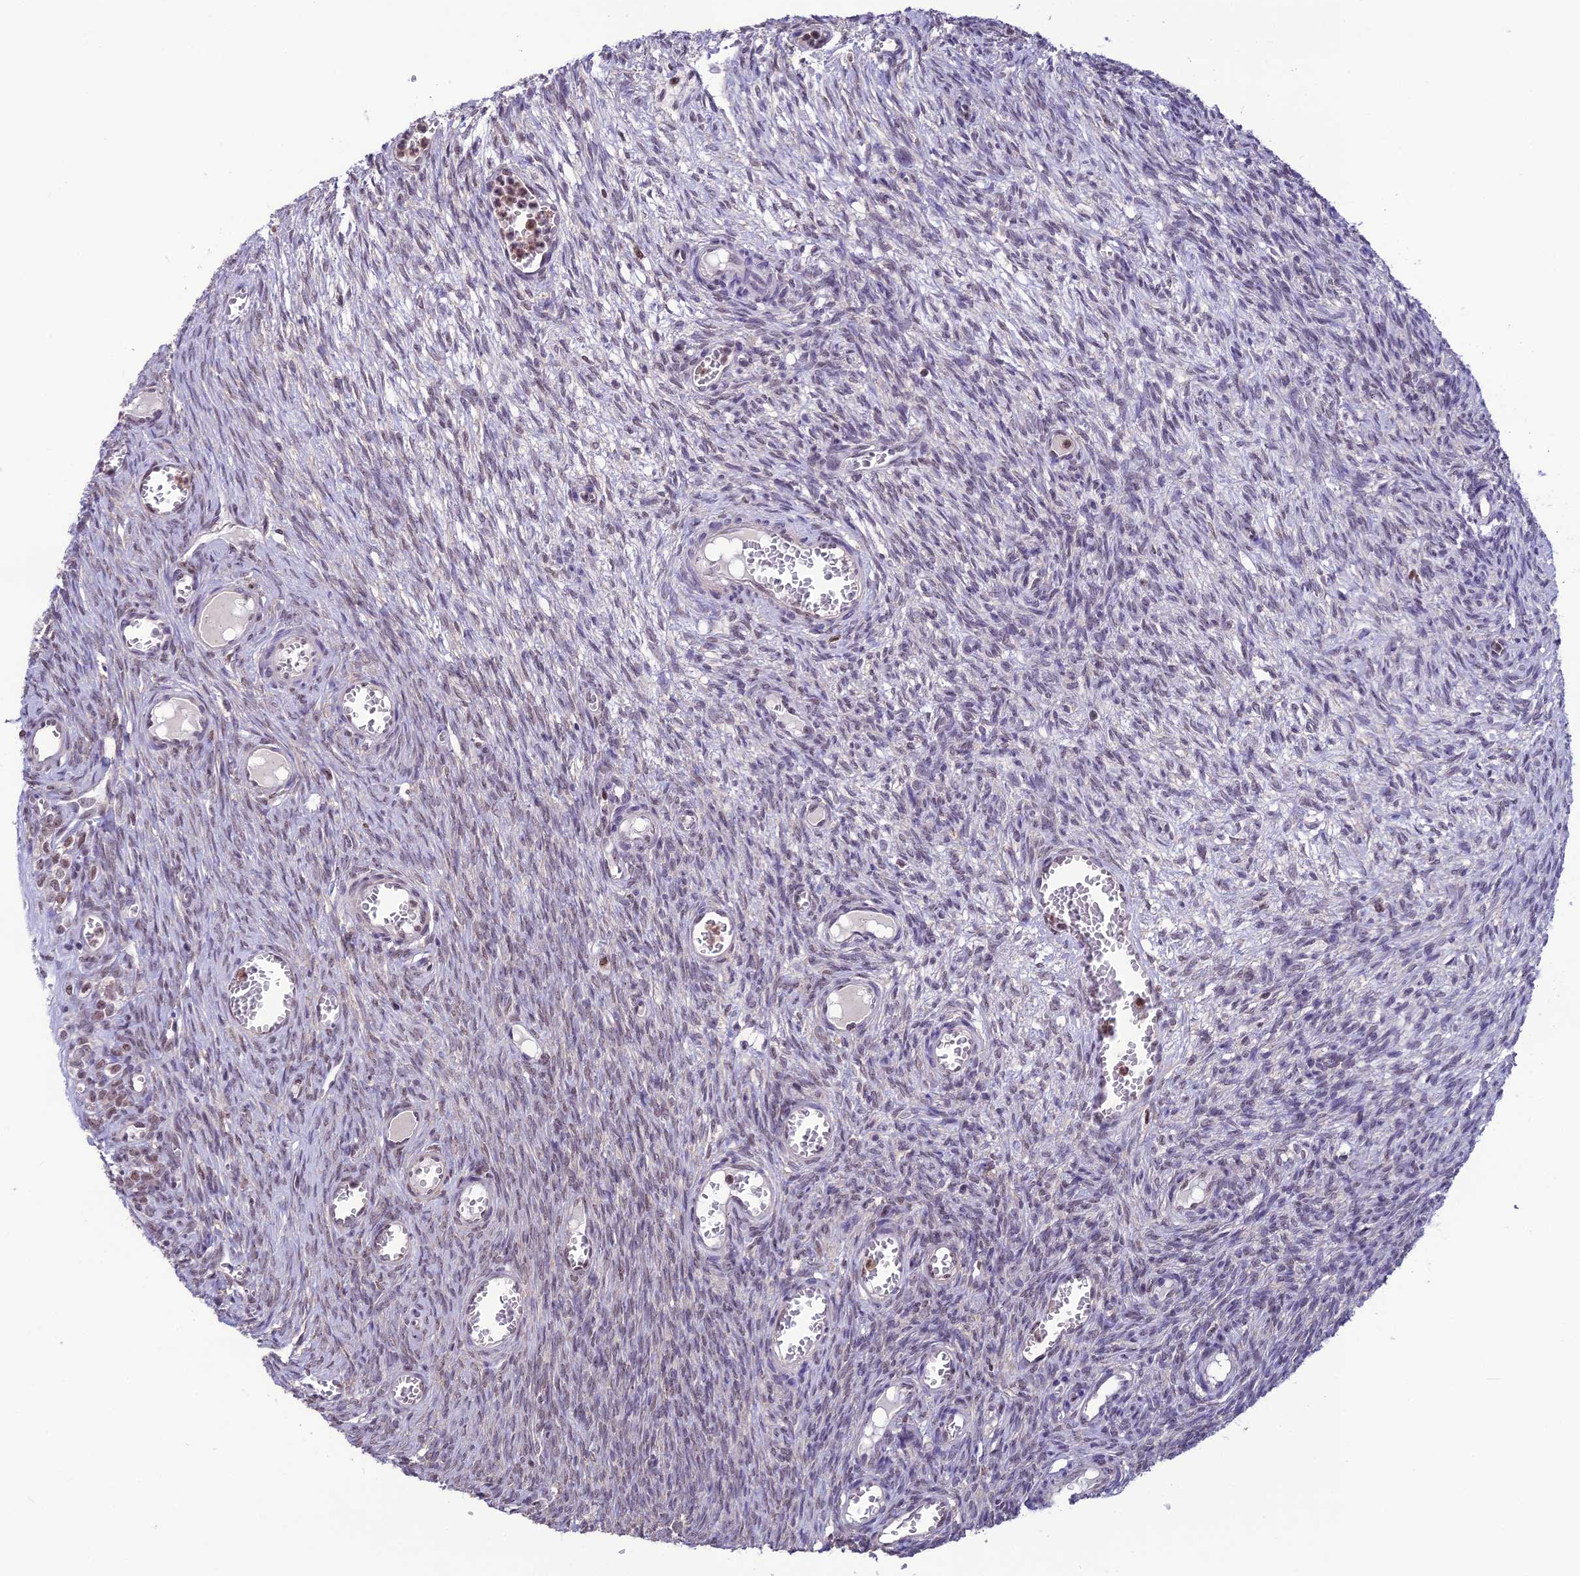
{"staining": {"intensity": "moderate", "quantity": "<25%", "location": "cytoplasmic/membranous"}, "tissue": "ovary", "cell_type": "Follicle cells", "image_type": "normal", "snomed": [{"axis": "morphology", "description": "Normal tissue, NOS"}, {"axis": "topography", "description": "Ovary"}], "caption": "Immunohistochemistry histopathology image of unremarkable human ovary stained for a protein (brown), which reveals low levels of moderate cytoplasmic/membranous positivity in about <25% of follicle cells.", "gene": "MIS12", "patient": {"sex": "female", "age": 44}}